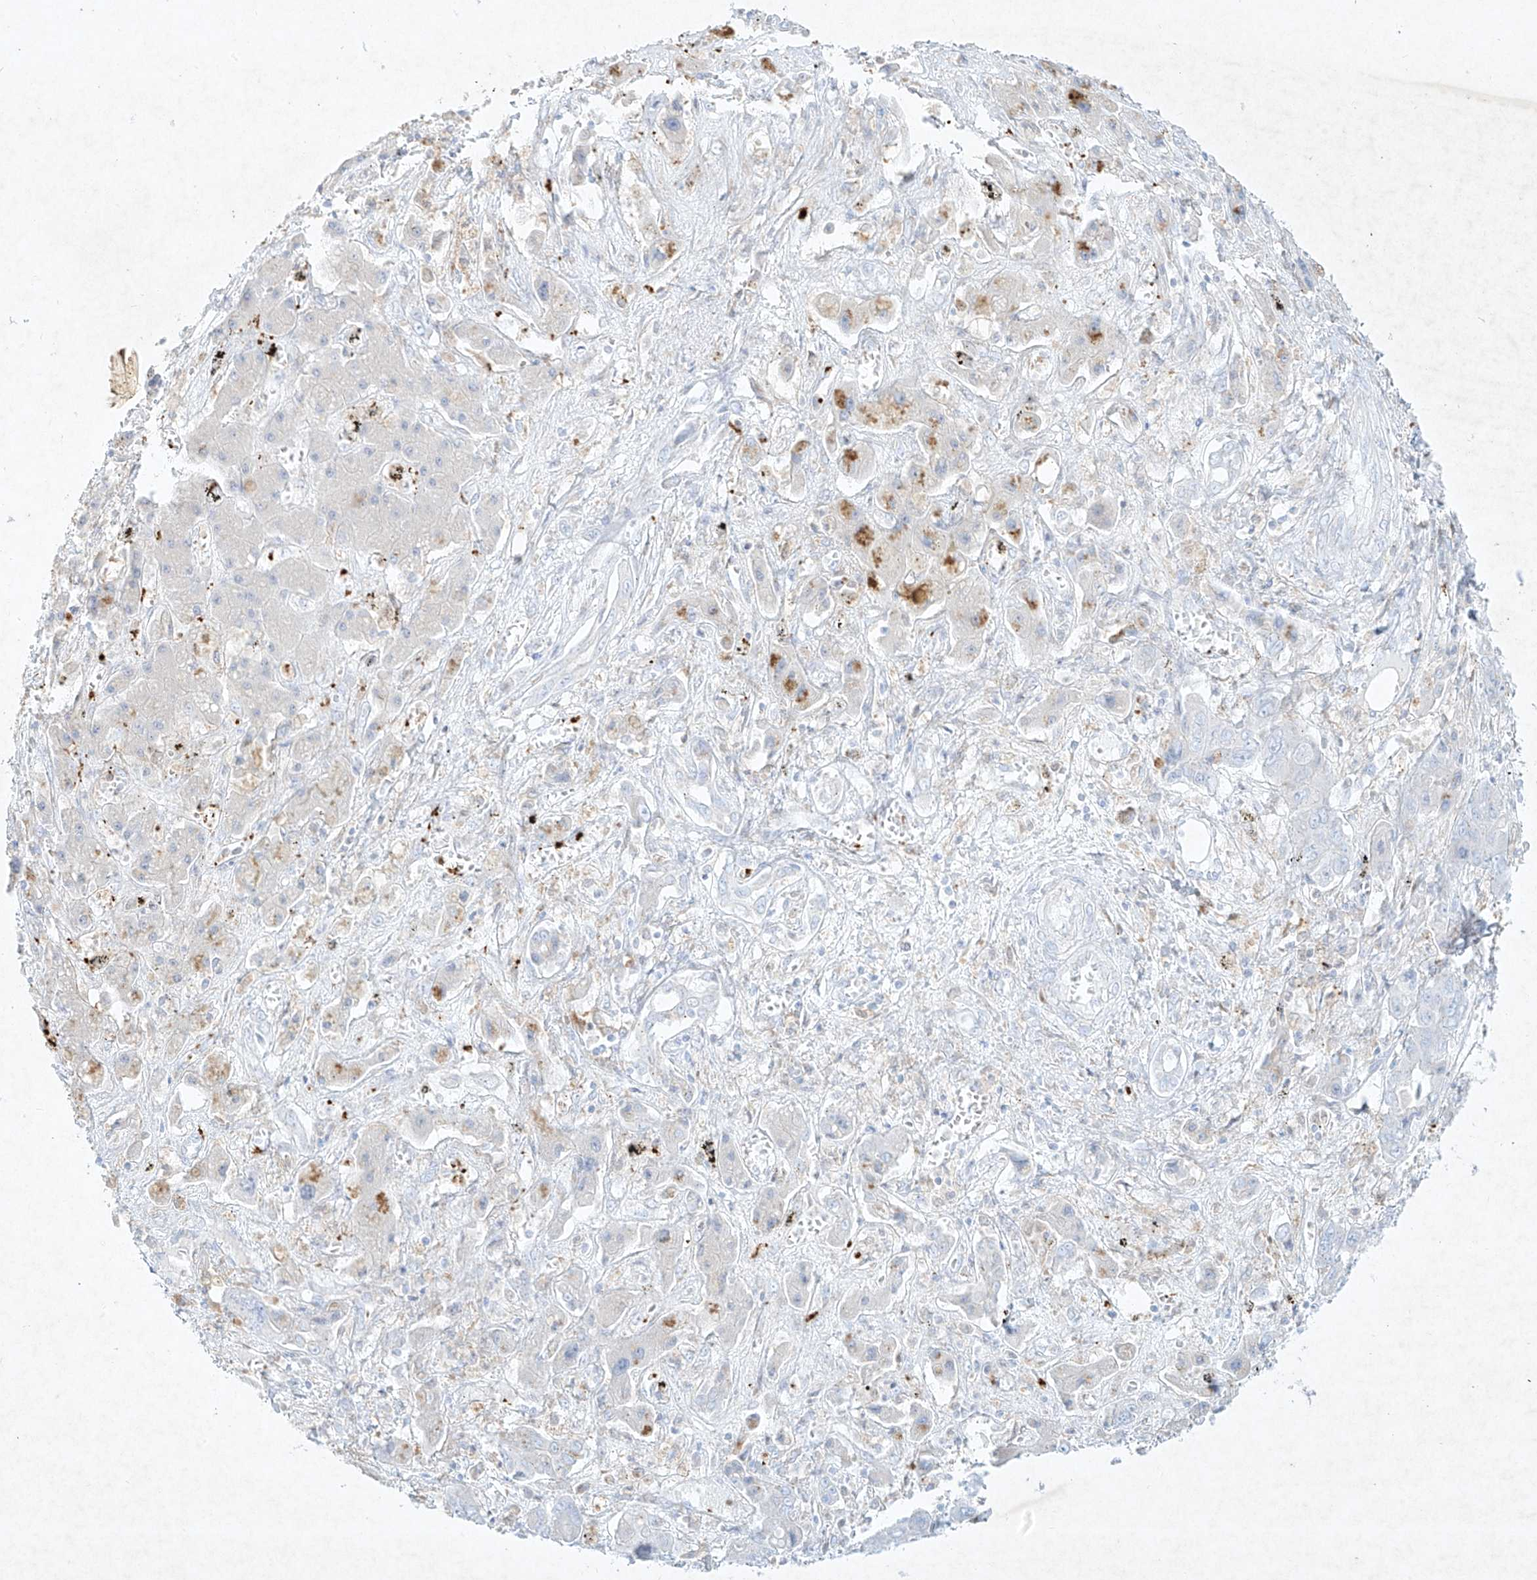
{"staining": {"intensity": "negative", "quantity": "none", "location": "none"}, "tissue": "liver cancer", "cell_type": "Tumor cells", "image_type": "cancer", "snomed": [{"axis": "morphology", "description": "Cholangiocarcinoma"}, {"axis": "topography", "description": "Liver"}], "caption": "High magnification brightfield microscopy of liver cancer (cholangiocarcinoma) stained with DAB (3,3'-diaminobenzidine) (brown) and counterstained with hematoxylin (blue): tumor cells show no significant staining.", "gene": "PLEK", "patient": {"sex": "male", "age": 67}}